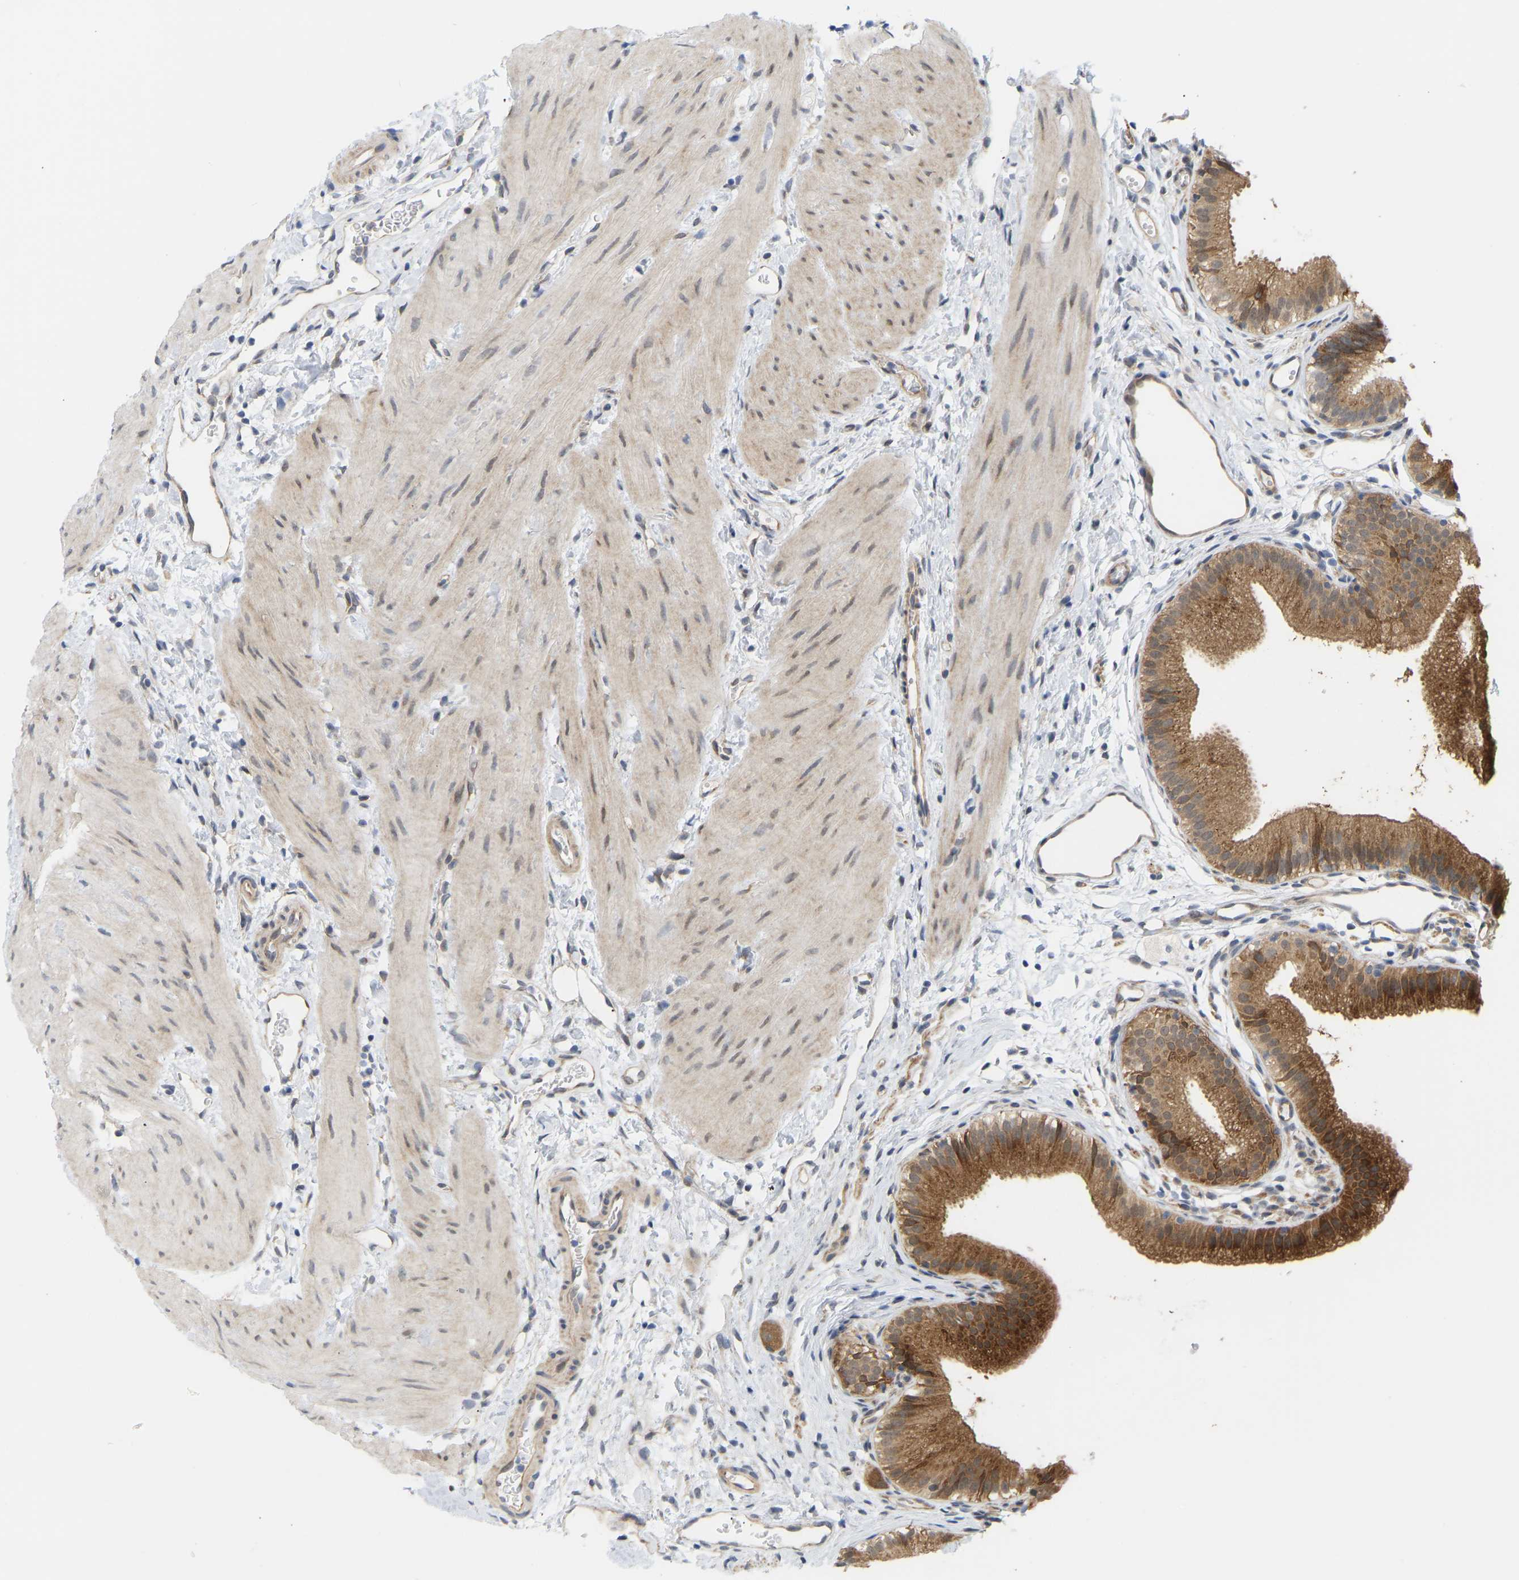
{"staining": {"intensity": "moderate", "quantity": ">75%", "location": "cytoplasmic/membranous"}, "tissue": "gallbladder", "cell_type": "Glandular cells", "image_type": "normal", "snomed": [{"axis": "morphology", "description": "Normal tissue, NOS"}, {"axis": "topography", "description": "Gallbladder"}], "caption": "Human gallbladder stained for a protein (brown) reveals moderate cytoplasmic/membranous positive positivity in about >75% of glandular cells.", "gene": "BEND3", "patient": {"sex": "female", "age": 26}}